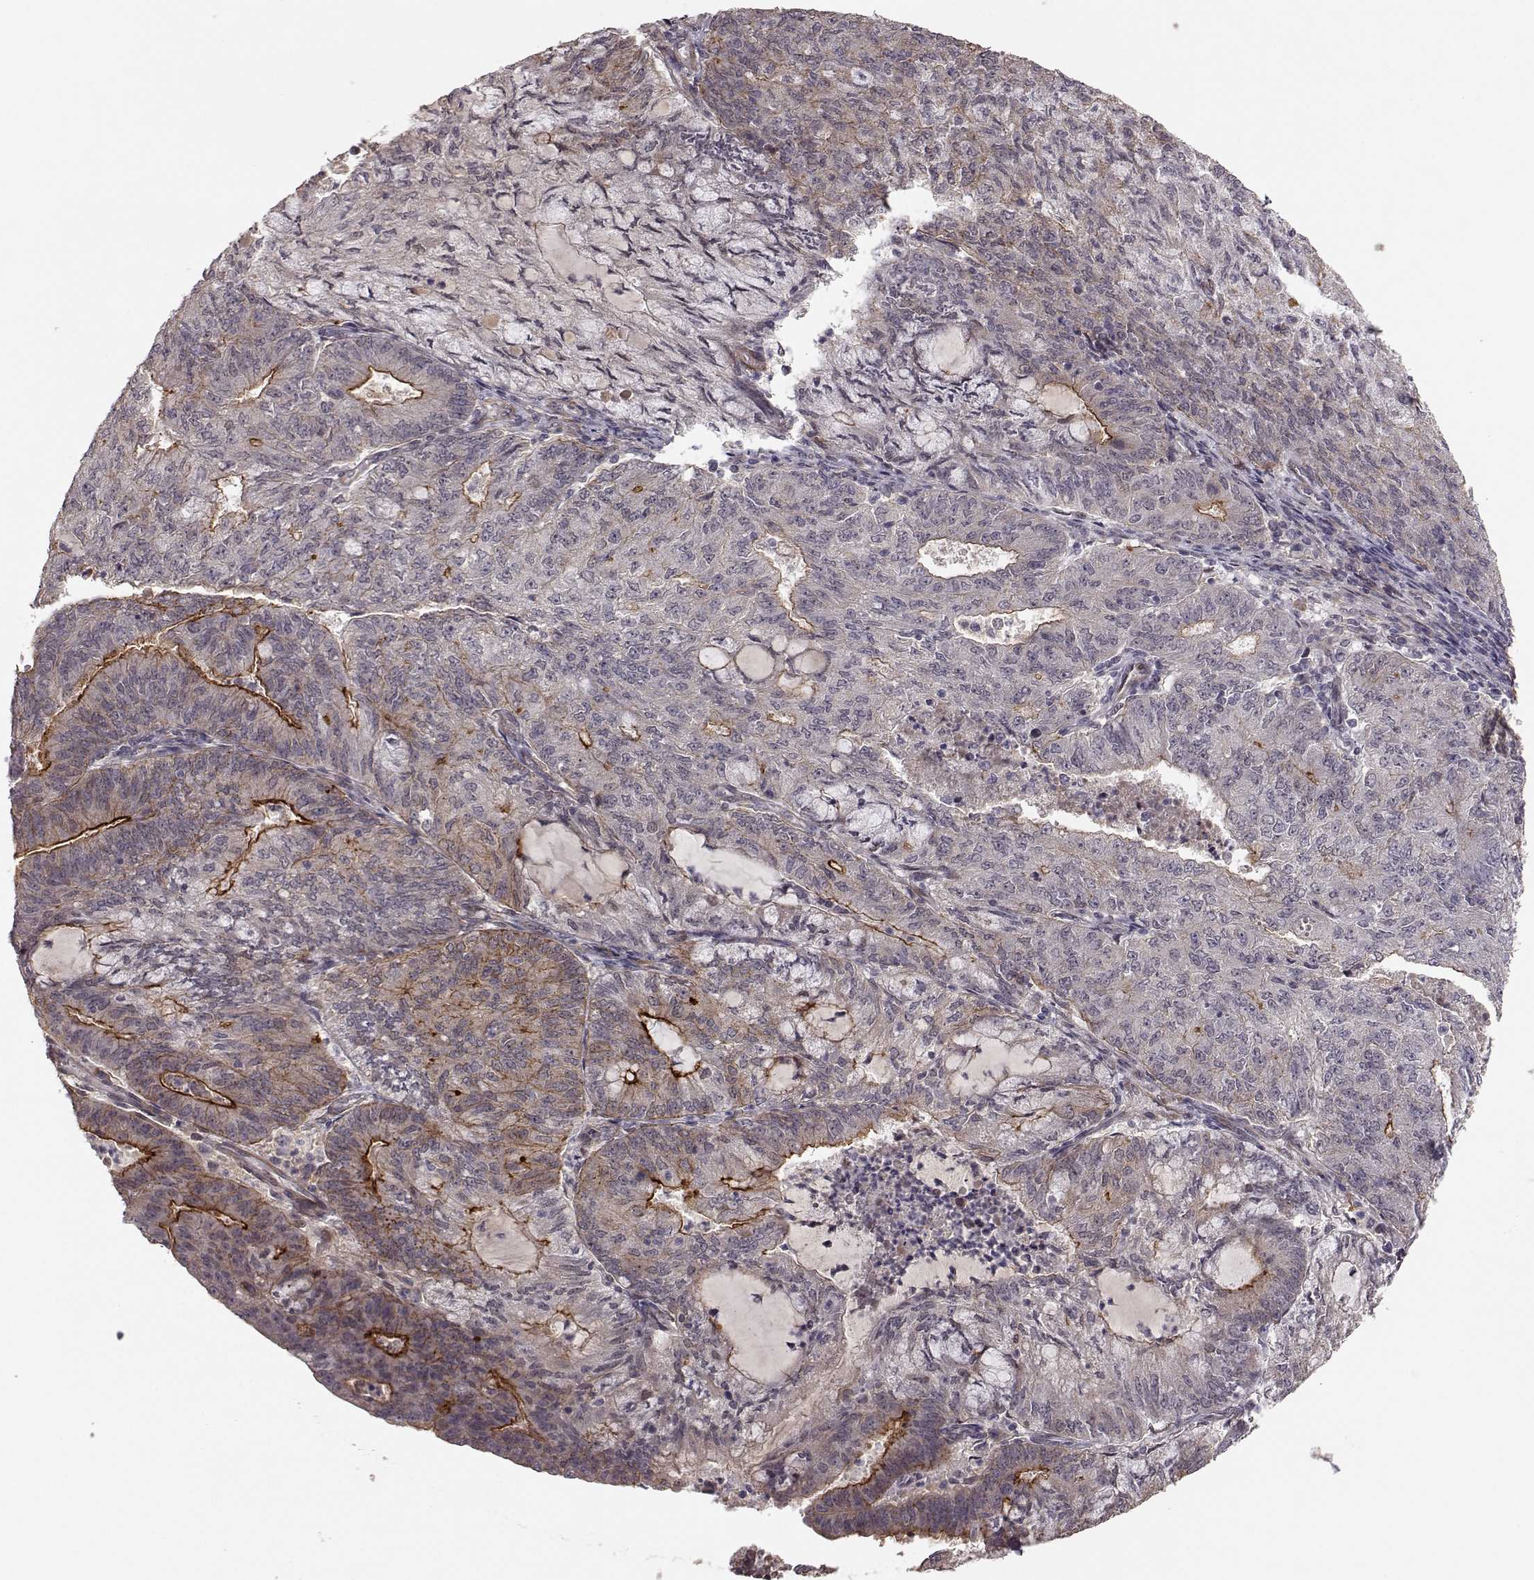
{"staining": {"intensity": "strong", "quantity": "<25%", "location": "cytoplasmic/membranous"}, "tissue": "endometrial cancer", "cell_type": "Tumor cells", "image_type": "cancer", "snomed": [{"axis": "morphology", "description": "Adenocarcinoma, NOS"}, {"axis": "topography", "description": "Endometrium"}], "caption": "This photomicrograph shows immunohistochemistry (IHC) staining of human endometrial cancer (adenocarcinoma), with medium strong cytoplasmic/membranous expression in approximately <25% of tumor cells.", "gene": "PLEKHG3", "patient": {"sex": "female", "age": 82}}